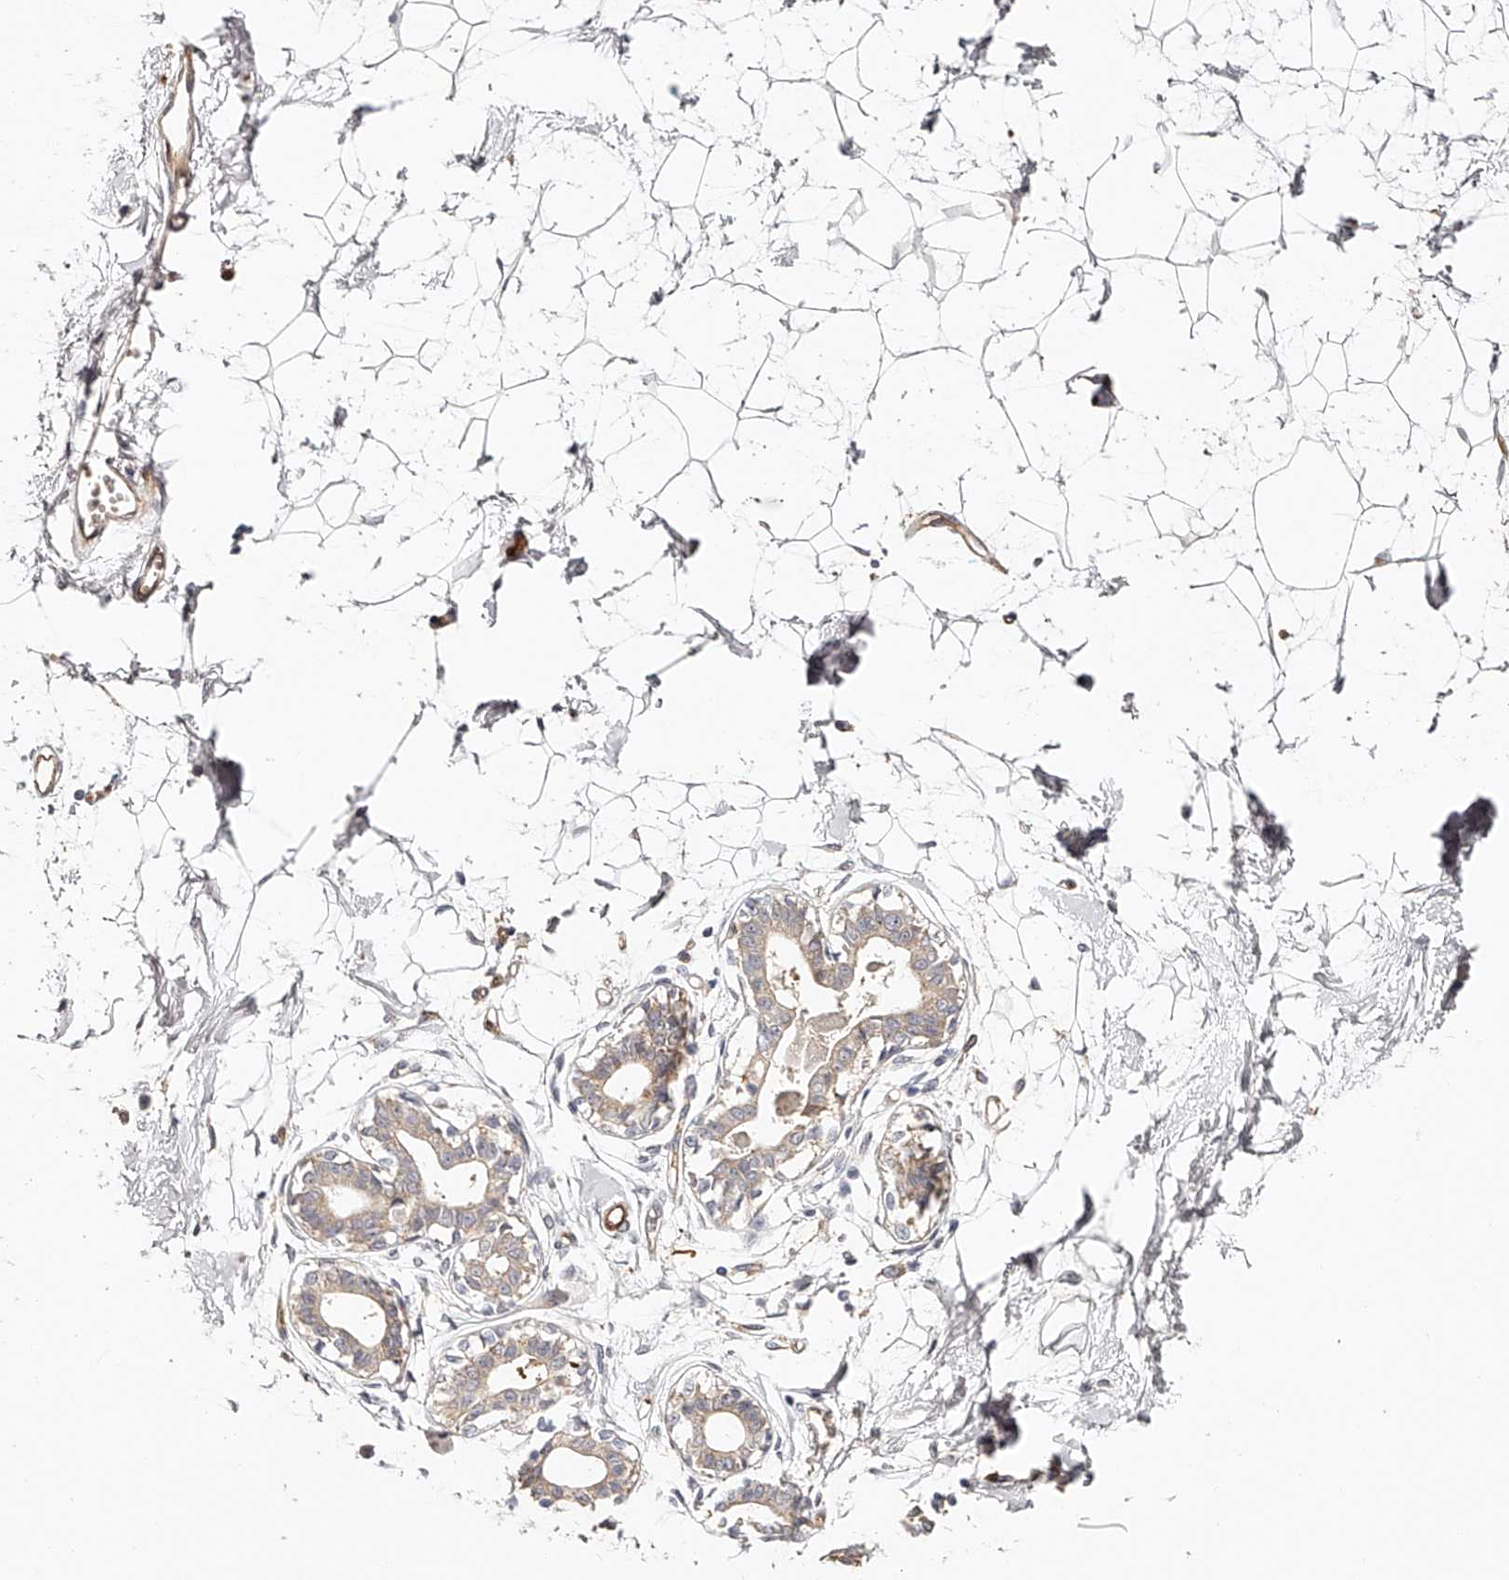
{"staining": {"intensity": "weak", "quantity": "25%-75%", "location": "cytoplasmic/membranous"}, "tissue": "breast", "cell_type": "Adipocytes", "image_type": "normal", "snomed": [{"axis": "morphology", "description": "Normal tissue, NOS"}, {"axis": "topography", "description": "Breast"}], "caption": "The micrograph shows a brown stain indicating the presence of a protein in the cytoplasmic/membranous of adipocytes in breast. (Stains: DAB in brown, nuclei in blue, Microscopy: brightfield microscopy at high magnification).", "gene": "LAP3", "patient": {"sex": "female", "age": 45}}